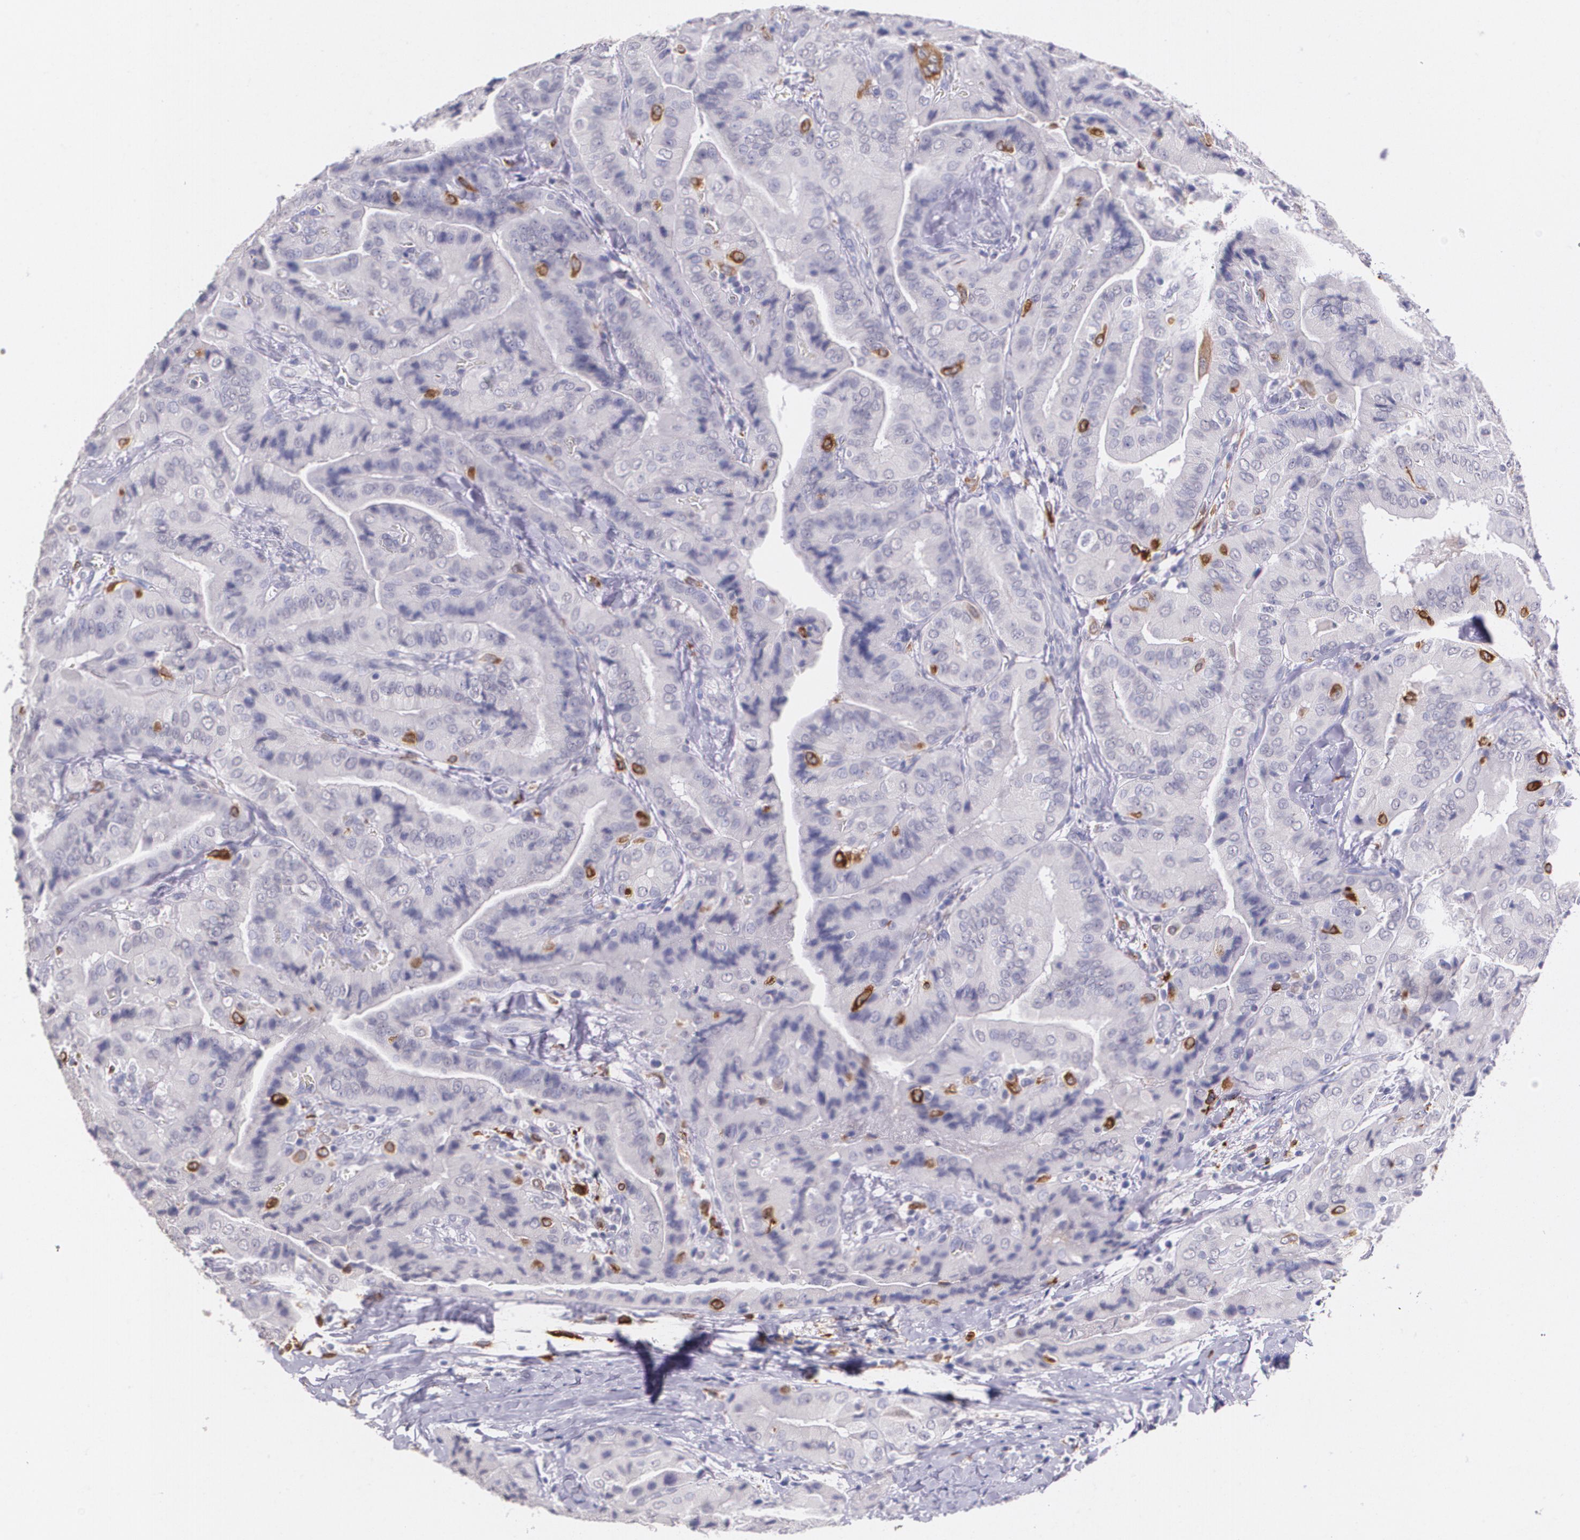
{"staining": {"intensity": "negative", "quantity": "none", "location": "none"}, "tissue": "thyroid cancer", "cell_type": "Tumor cells", "image_type": "cancer", "snomed": [{"axis": "morphology", "description": "Papillary adenocarcinoma, NOS"}, {"axis": "topography", "description": "Thyroid gland"}], "caption": "DAB immunohistochemical staining of thyroid papillary adenocarcinoma demonstrates no significant positivity in tumor cells. (DAB IHC with hematoxylin counter stain).", "gene": "RTN1", "patient": {"sex": "female", "age": 71}}